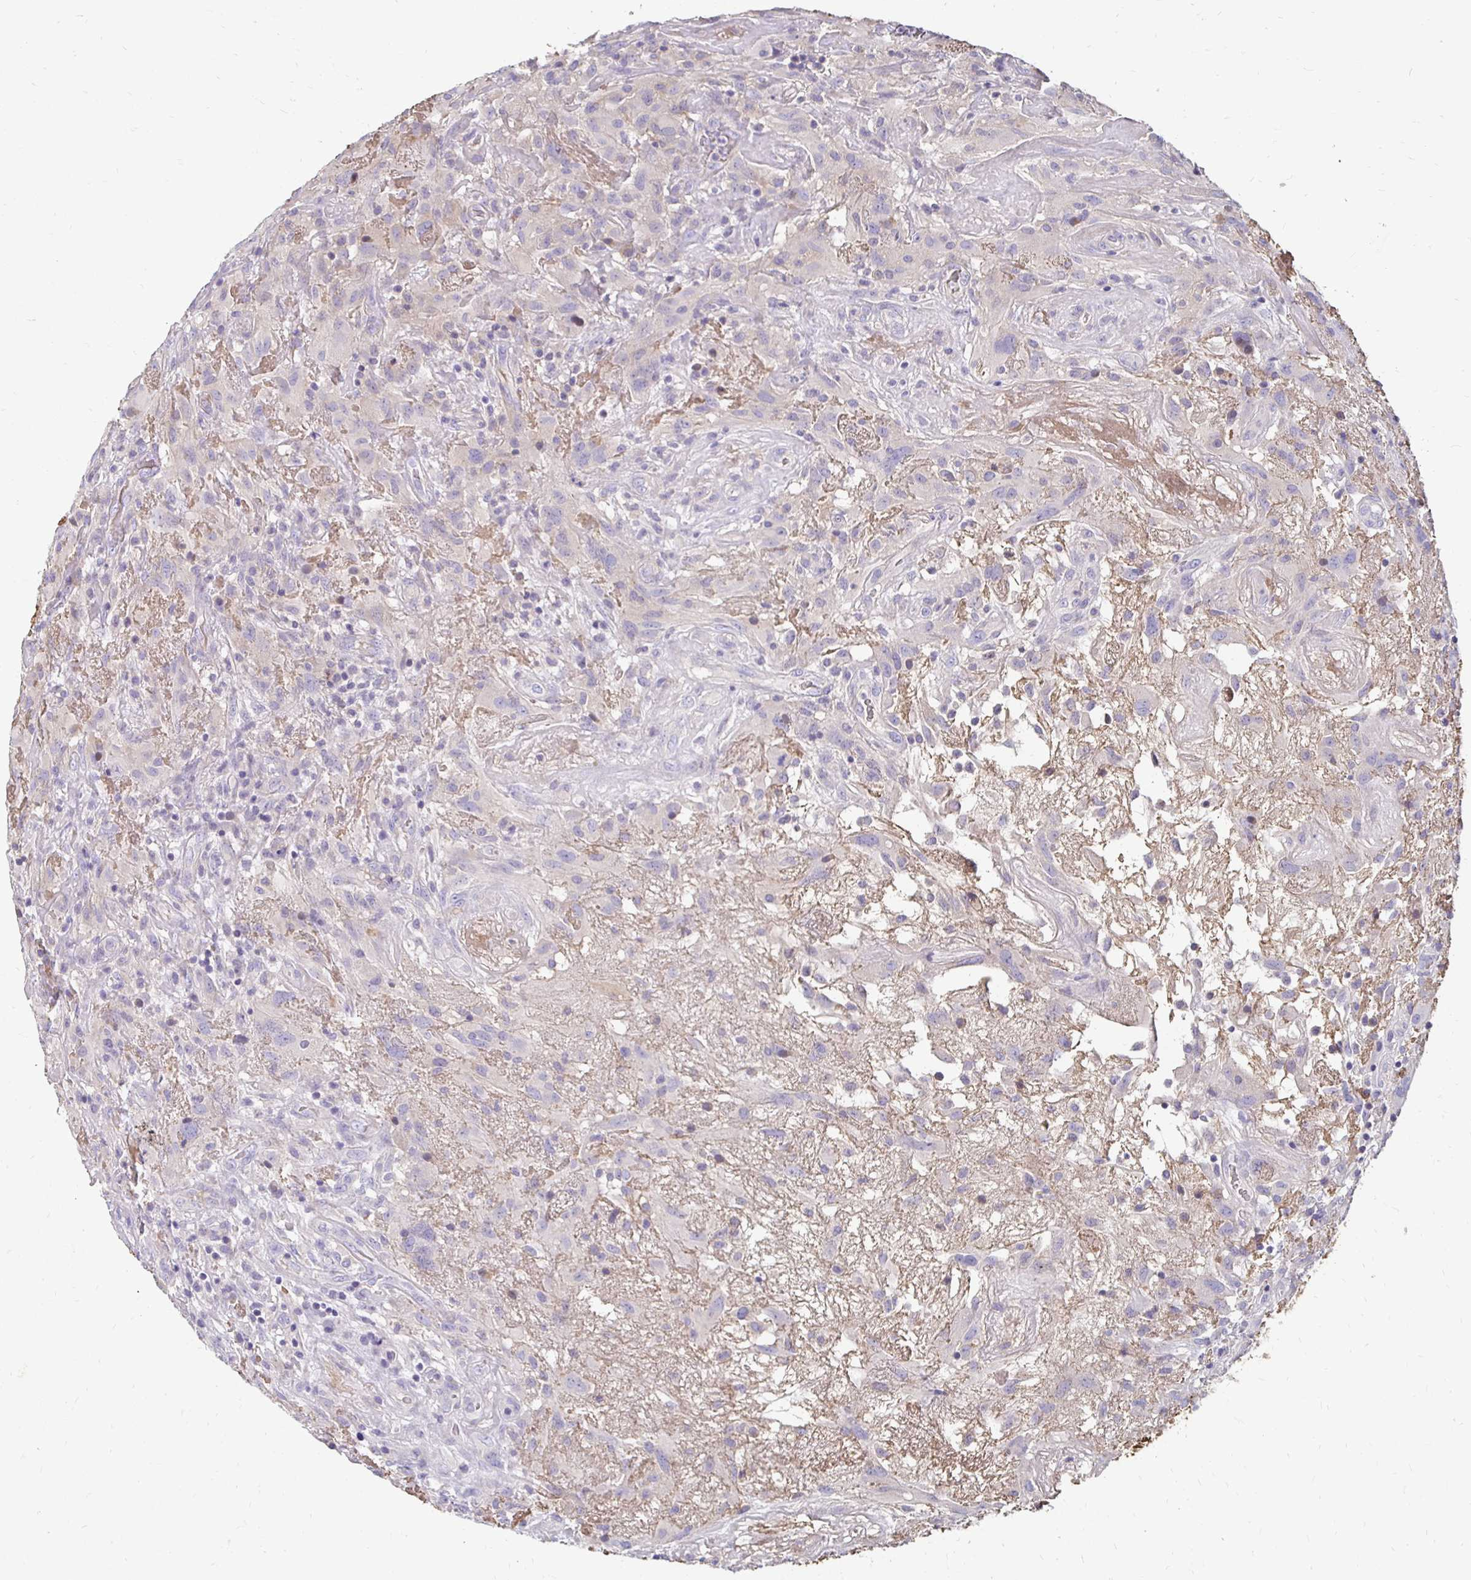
{"staining": {"intensity": "negative", "quantity": "none", "location": "none"}, "tissue": "glioma", "cell_type": "Tumor cells", "image_type": "cancer", "snomed": [{"axis": "morphology", "description": "Glioma, malignant, High grade"}, {"axis": "topography", "description": "Brain"}], "caption": "Tumor cells are negative for brown protein staining in malignant glioma (high-grade).", "gene": "AKAP6", "patient": {"sex": "male", "age": 46}}